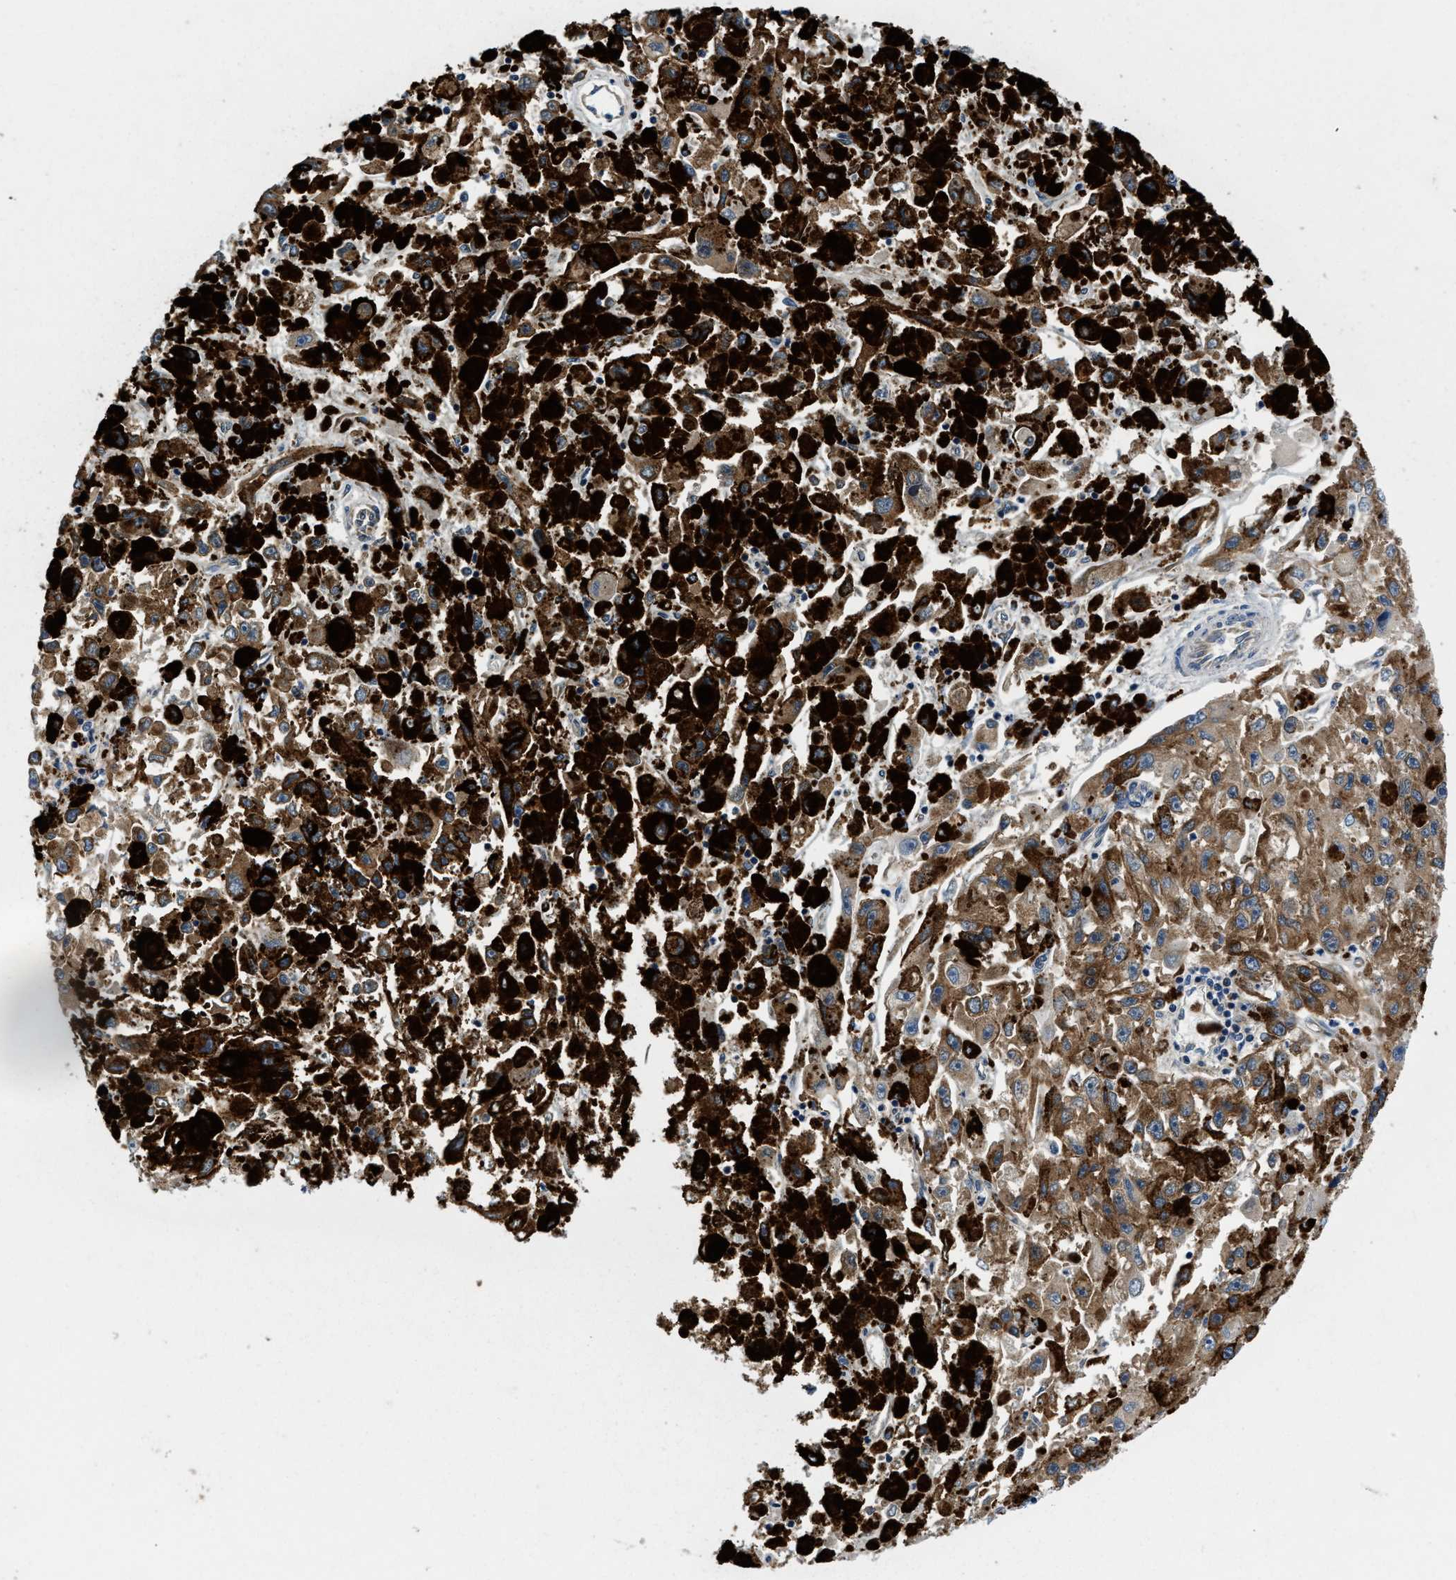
{"staining": {"intensity": "moderate", "quantity": ">75%", "location": "cytoplasmic/membranous"}, "tissue": "melanoma", "cell_type": "Tumor cells", "image_type": "cancer", "snomed": [{"axis": "morphology", "description": "Malignant melanoma, NOS"}, {"axis": "topography", "description": "Skin"}], "caption": "Human melanoma stained with a brown dye reveals moderate cytoplasmic/membranous positive staining in approximately >75% of tumor cells.", "gene": "PA2G4", "patient": {"sex": "female", "age": 104}}